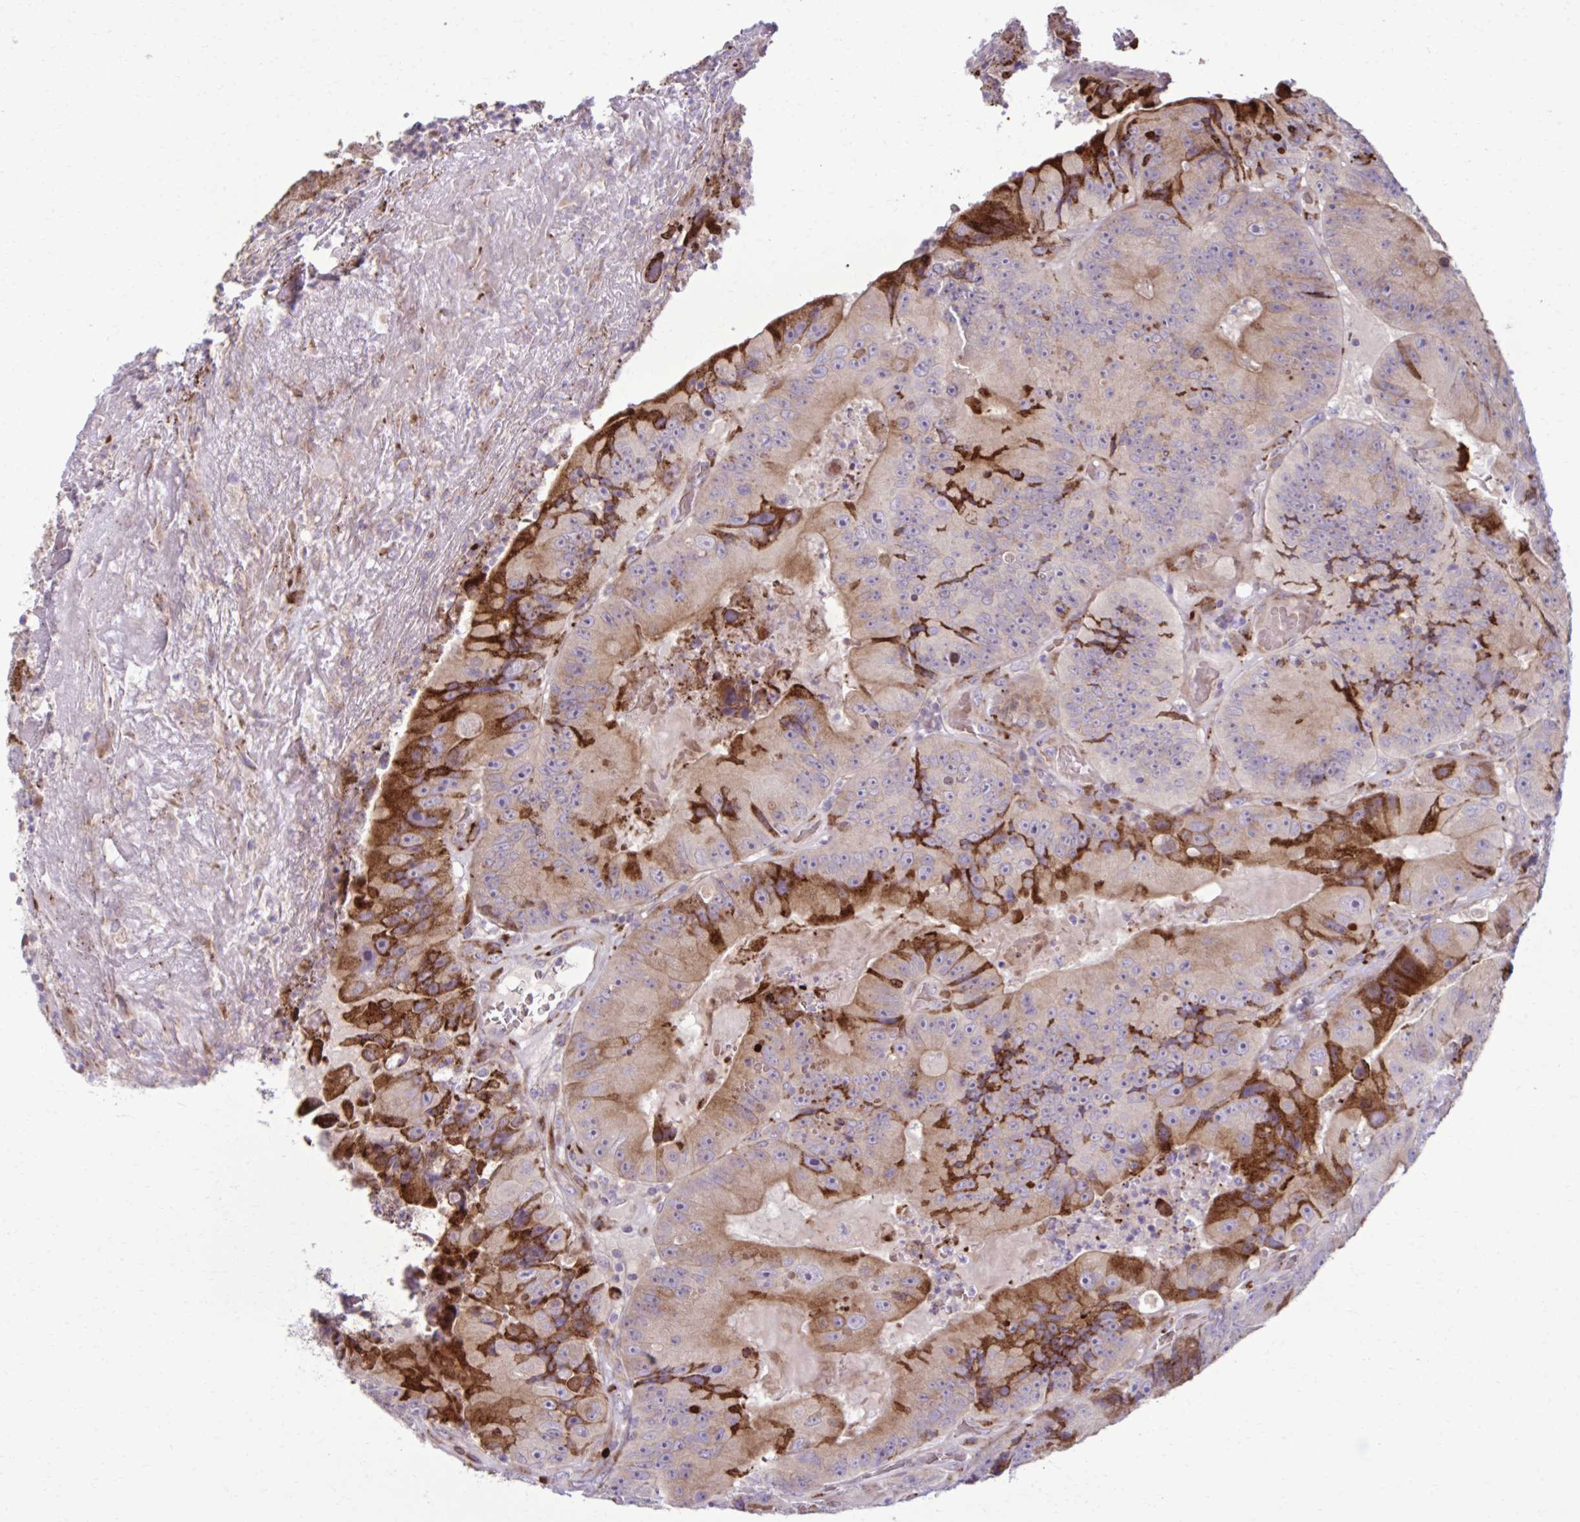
{"staining": {"intensity": "strong", "quantity": "<25%", "location": "cytoplasmic/membranous"}, "tissue": "colorectal cancer", "cell_type": "Tumor cells", "image_type": "cancer", "snomed": [{"axis": "morphology", "description": "Adenocarcinoma, NOS"}, {"axis": "topography", "description": "Colon"}], "caption": "Colorectal cancer (adenocarcinoma) stained with DAB IHC displays medium levels of strong cytoplasmic/membranous positivity in approximately <25% of tumor cells.", "gene": "LIMS1", "patient": {"sex": "female", "age": 86}}